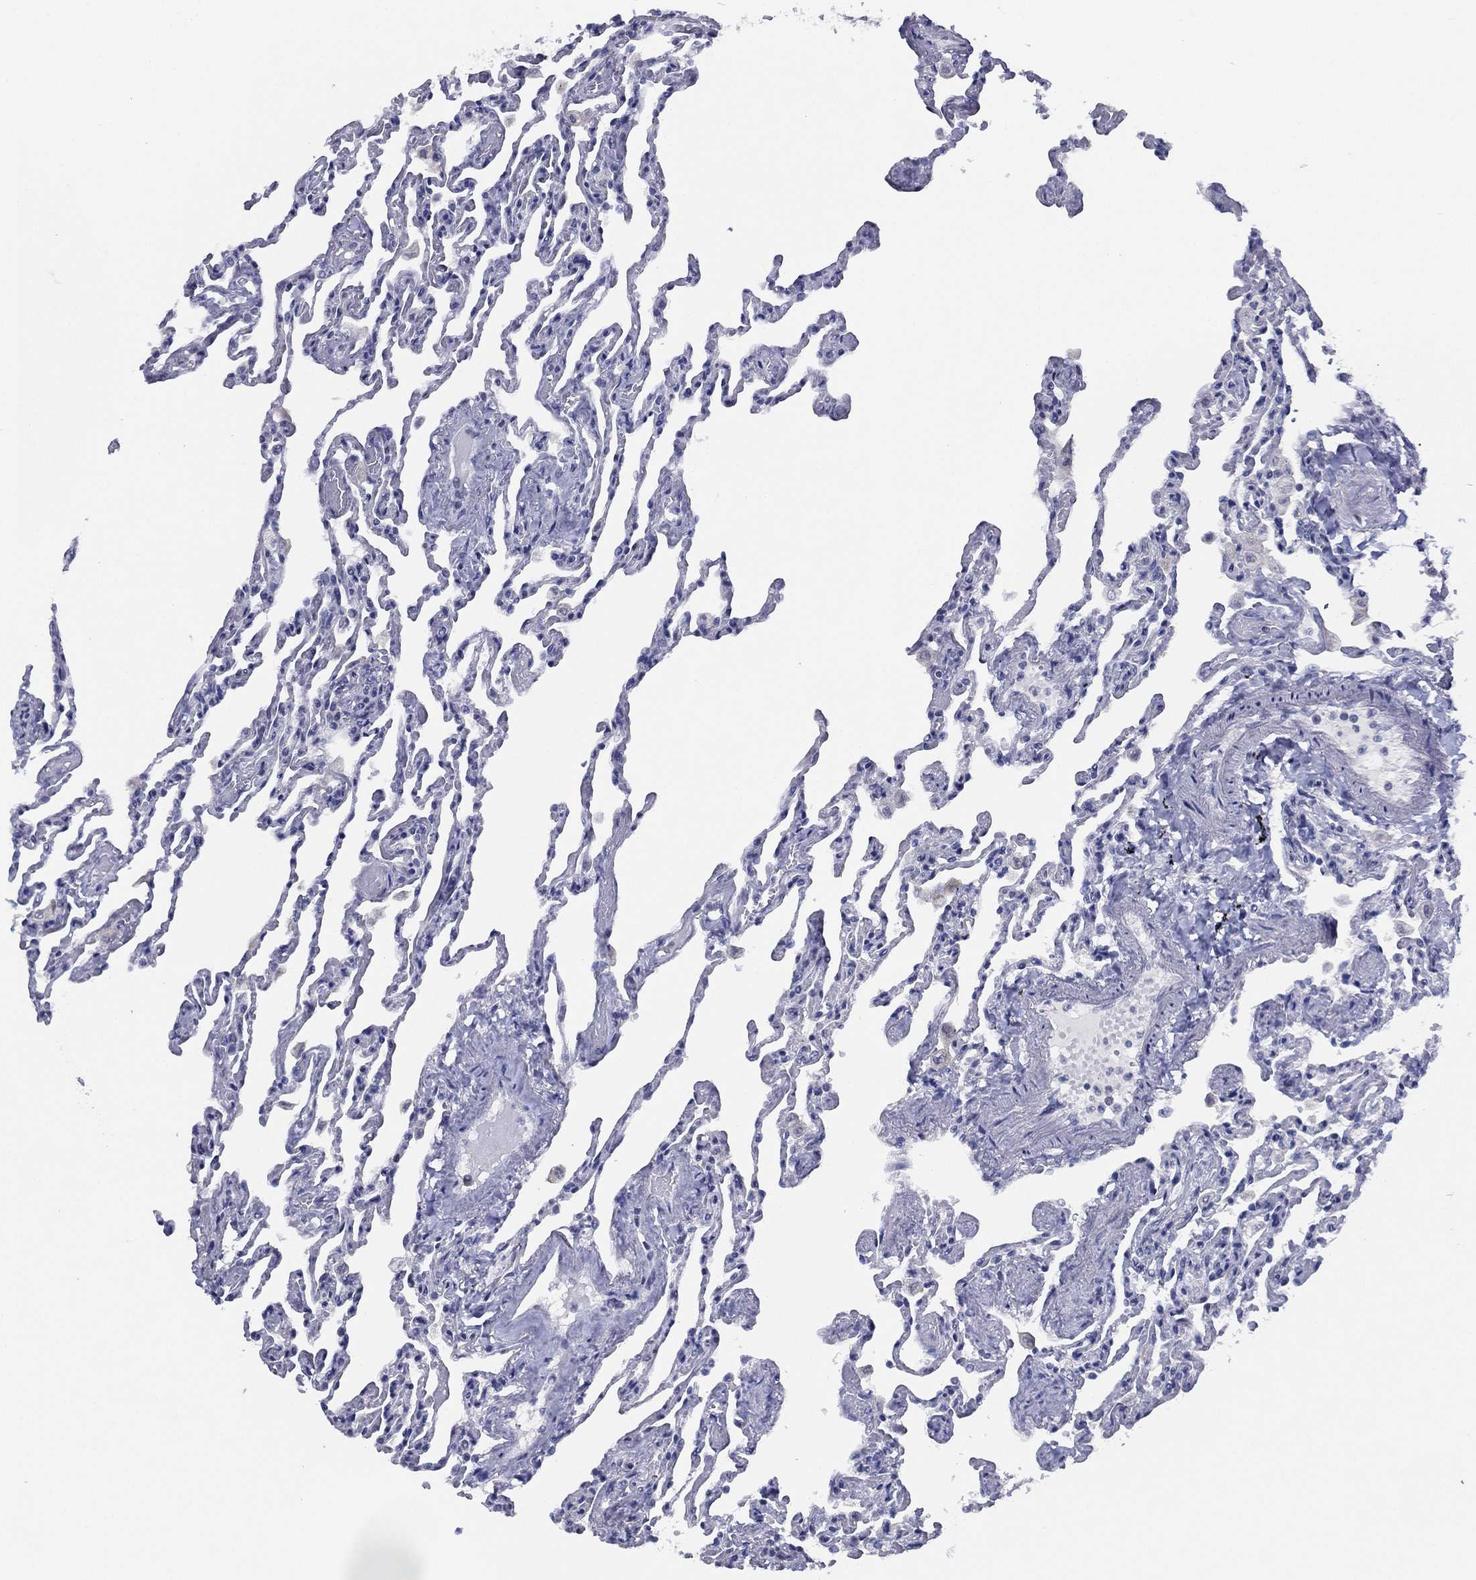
{"staining": {"intensity": "negative", "quantity": "none", "location": "none"}, "tissue": "lung", "cell_type": "Alveolar cells", "image_type": "normal", "snomed": [{"axis": "morphology", "description": "Normal tissue, NOS"}, {"axis": "topography", "description": "Lung"}], "caption": "Protein analysis of benign lung shows no significant positivity in alveolar cells.", "gene": "SLC13A4", "patient": {"sex": "female", "age": 43}}